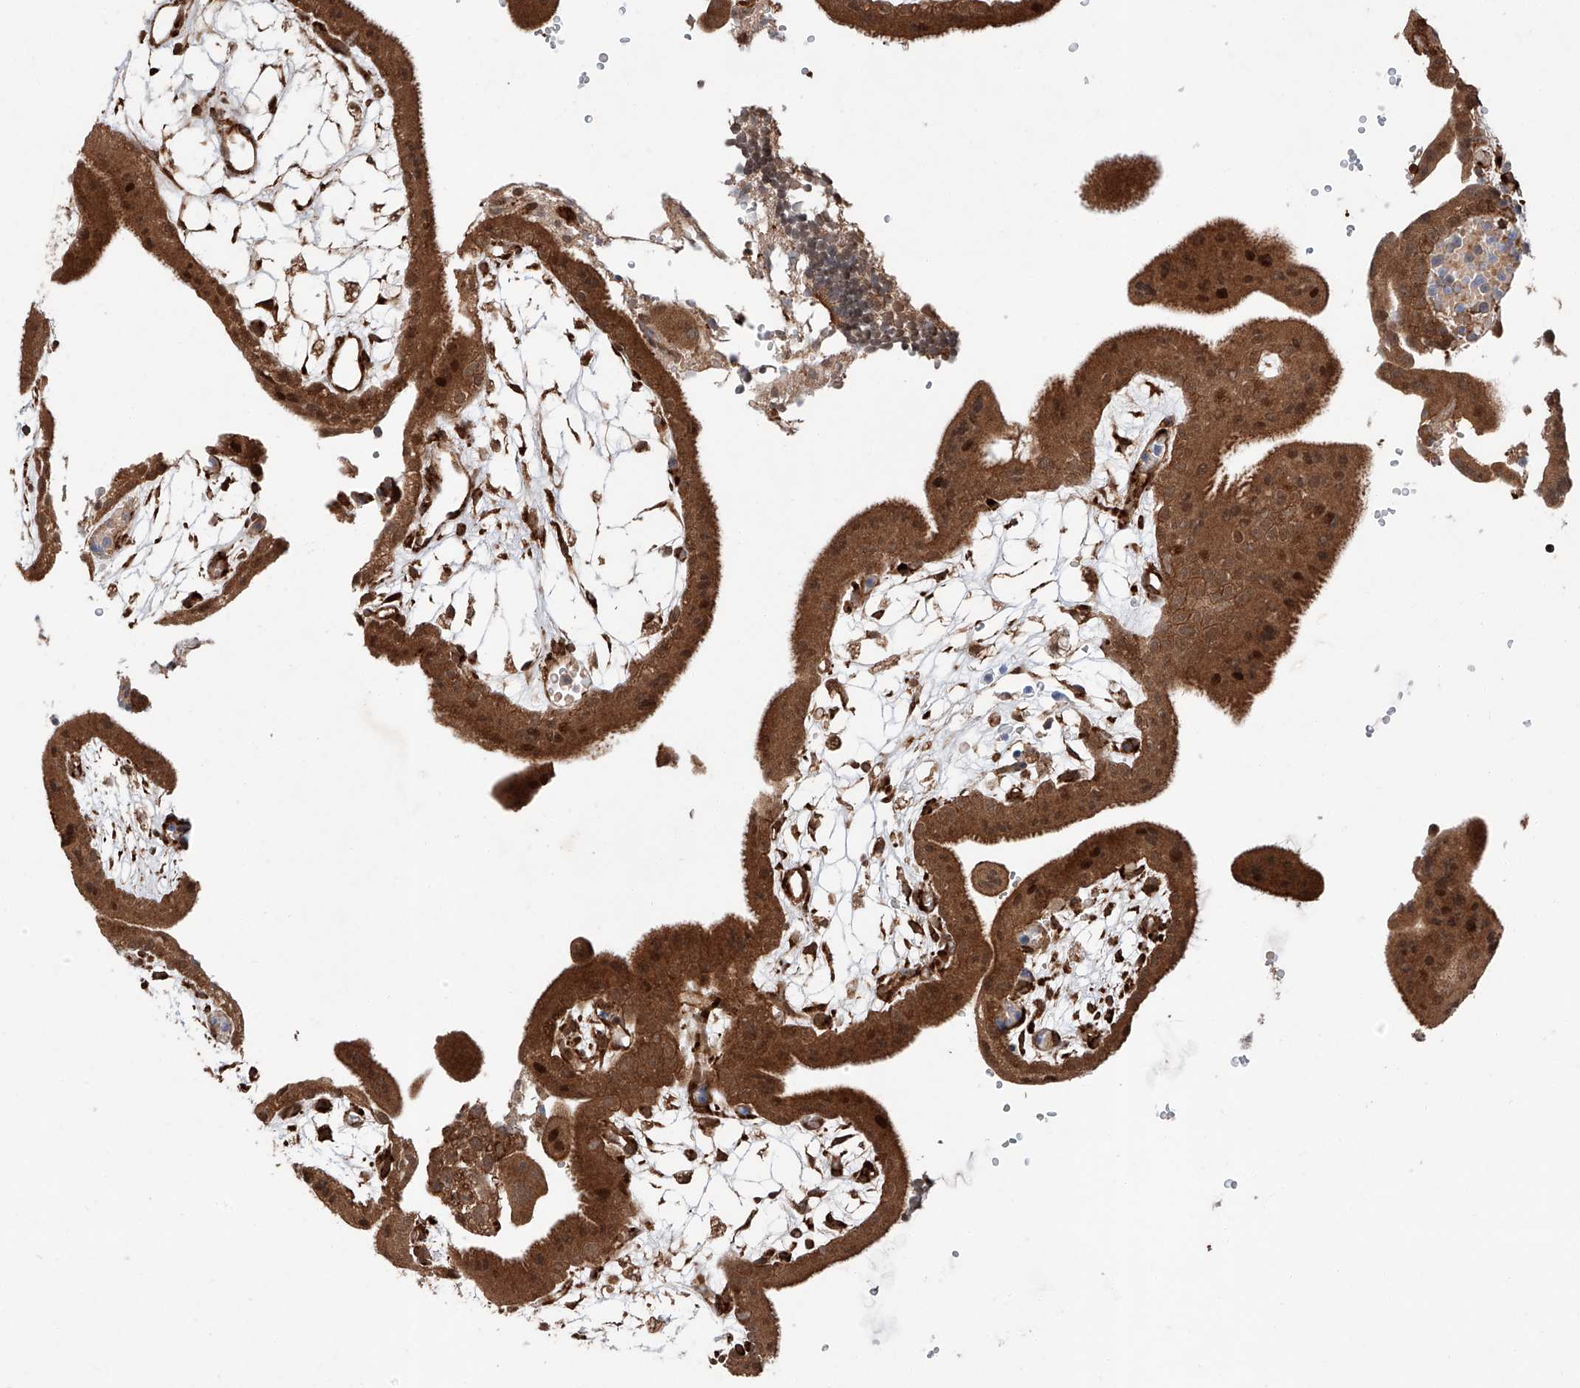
{"staining": {"intensity": "strong", "quantity": ">75%", "location": "cytoplasmic/membranous,nuclear"}, "tissue": "placenta", "cell_type": "Decidual cells", "image_type": "normal", "snomed": [{"axis": "morphology", "description": "Normal tissue, NOS"}, {"axis": "topography", "description": "Placenta"}], "caption": "An IHC histopathology image of unremarkable tissue is shown. Protein staining in brown shows strong cytoplasmic/membranous,nuclear positivity in placenta within decidual cells.", "gene": "ZFP28", "patient": {"sex": "female", "age": 18}}